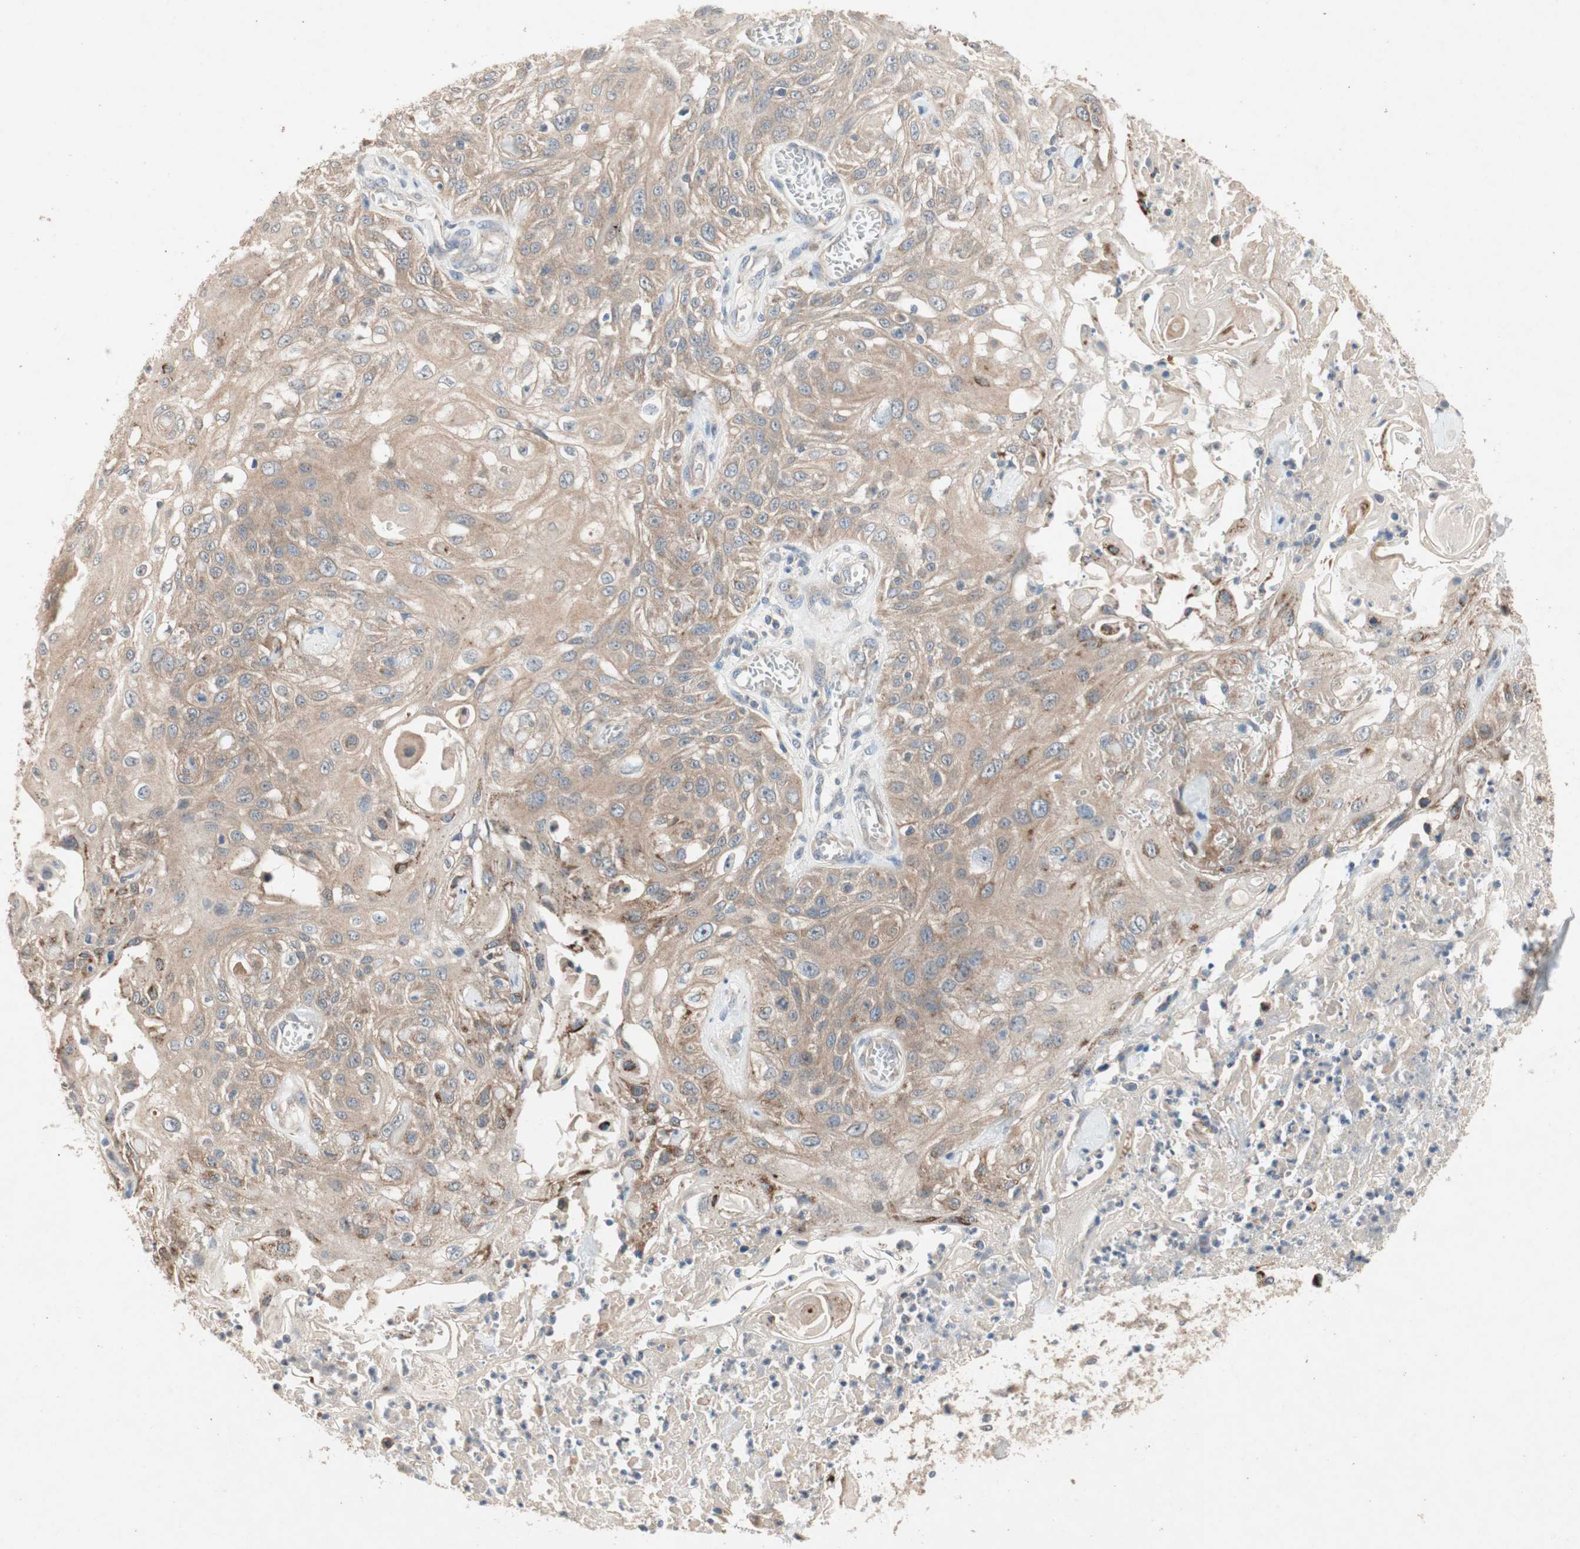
{"staining": {"intensity": "moderate", "quantity": ">75%", "location": "cytoplasmic/membranous"}, "tissue": "skin cancer", "cell_type": "Tumor cells", "image_type": "cancer", "snomed": [{"axis": "morphology", "description": "Squamous cell carcinoma, NOS"}, {"axis": "morphology", "description": "Squamous cell carcinoma, metastatic, NOS"}, {"axis": "topography", "description": "Skin"}, {"axis": "topography", "description": "Lymph node"}], "caption": "Skin cancer stained with IHC reveals moderate cytoplasmic/membranous expression in approximately >75% of tumor cells.", "gene": "NCLN", "patient": {"sex": "male", "age": 75}}